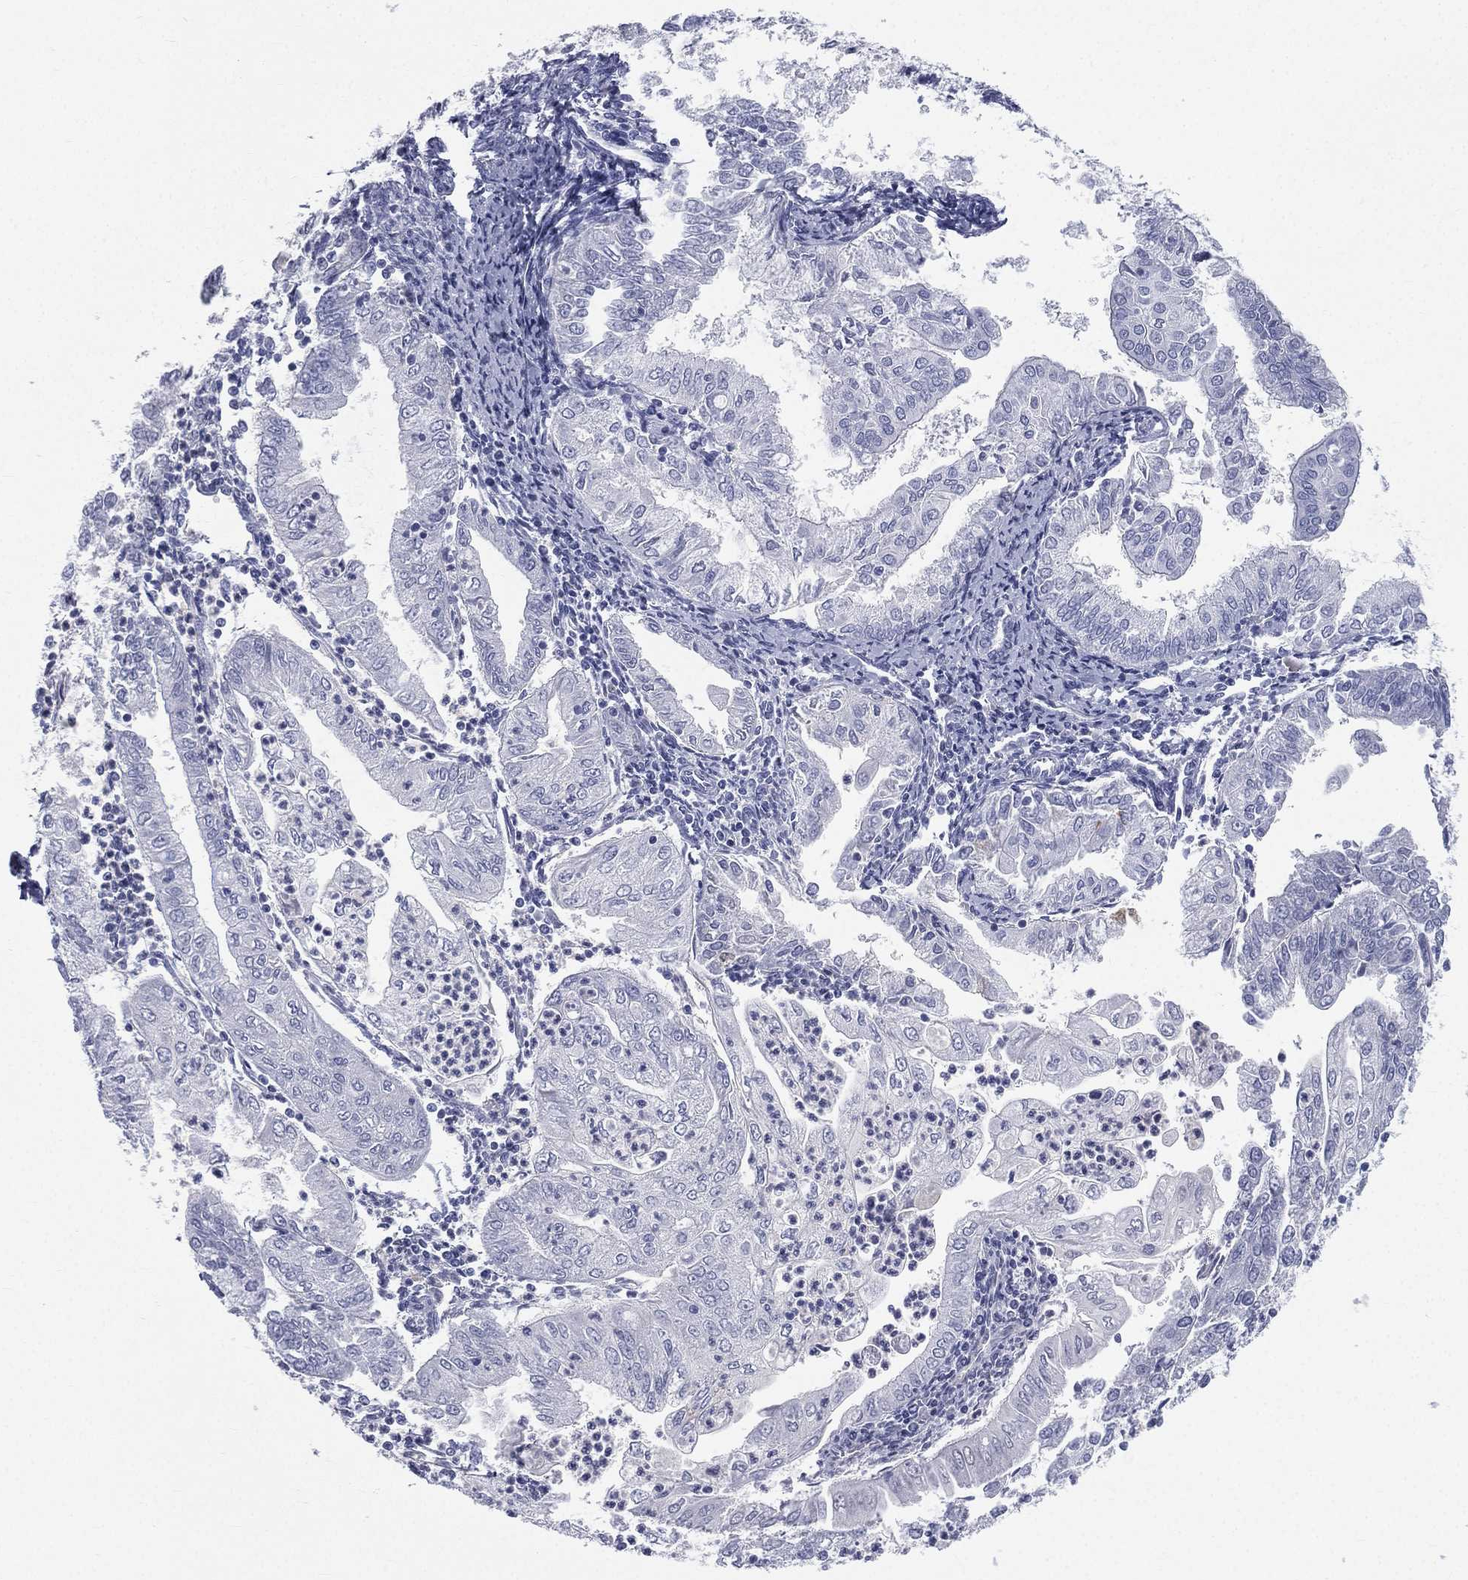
{"staining": {"intensity": "negative", "quantity": "none", "location": "none"}, "tissue": "endometrial cancer", "cell_type": "Tumor cells", "image_type": "cancer", "snomed": [{"axis": "morphology", "description": "Adenocarcinoma, NOS"}, {"axis": "topography", "description": "Endometrium"}], "caption": "An image of human adenocarcinoma (endometrial) is negative for staining in tumor cells. Nuclei are stained in blue.", "gene": "HP", "patient": {"sex": "female", "age": 56}}